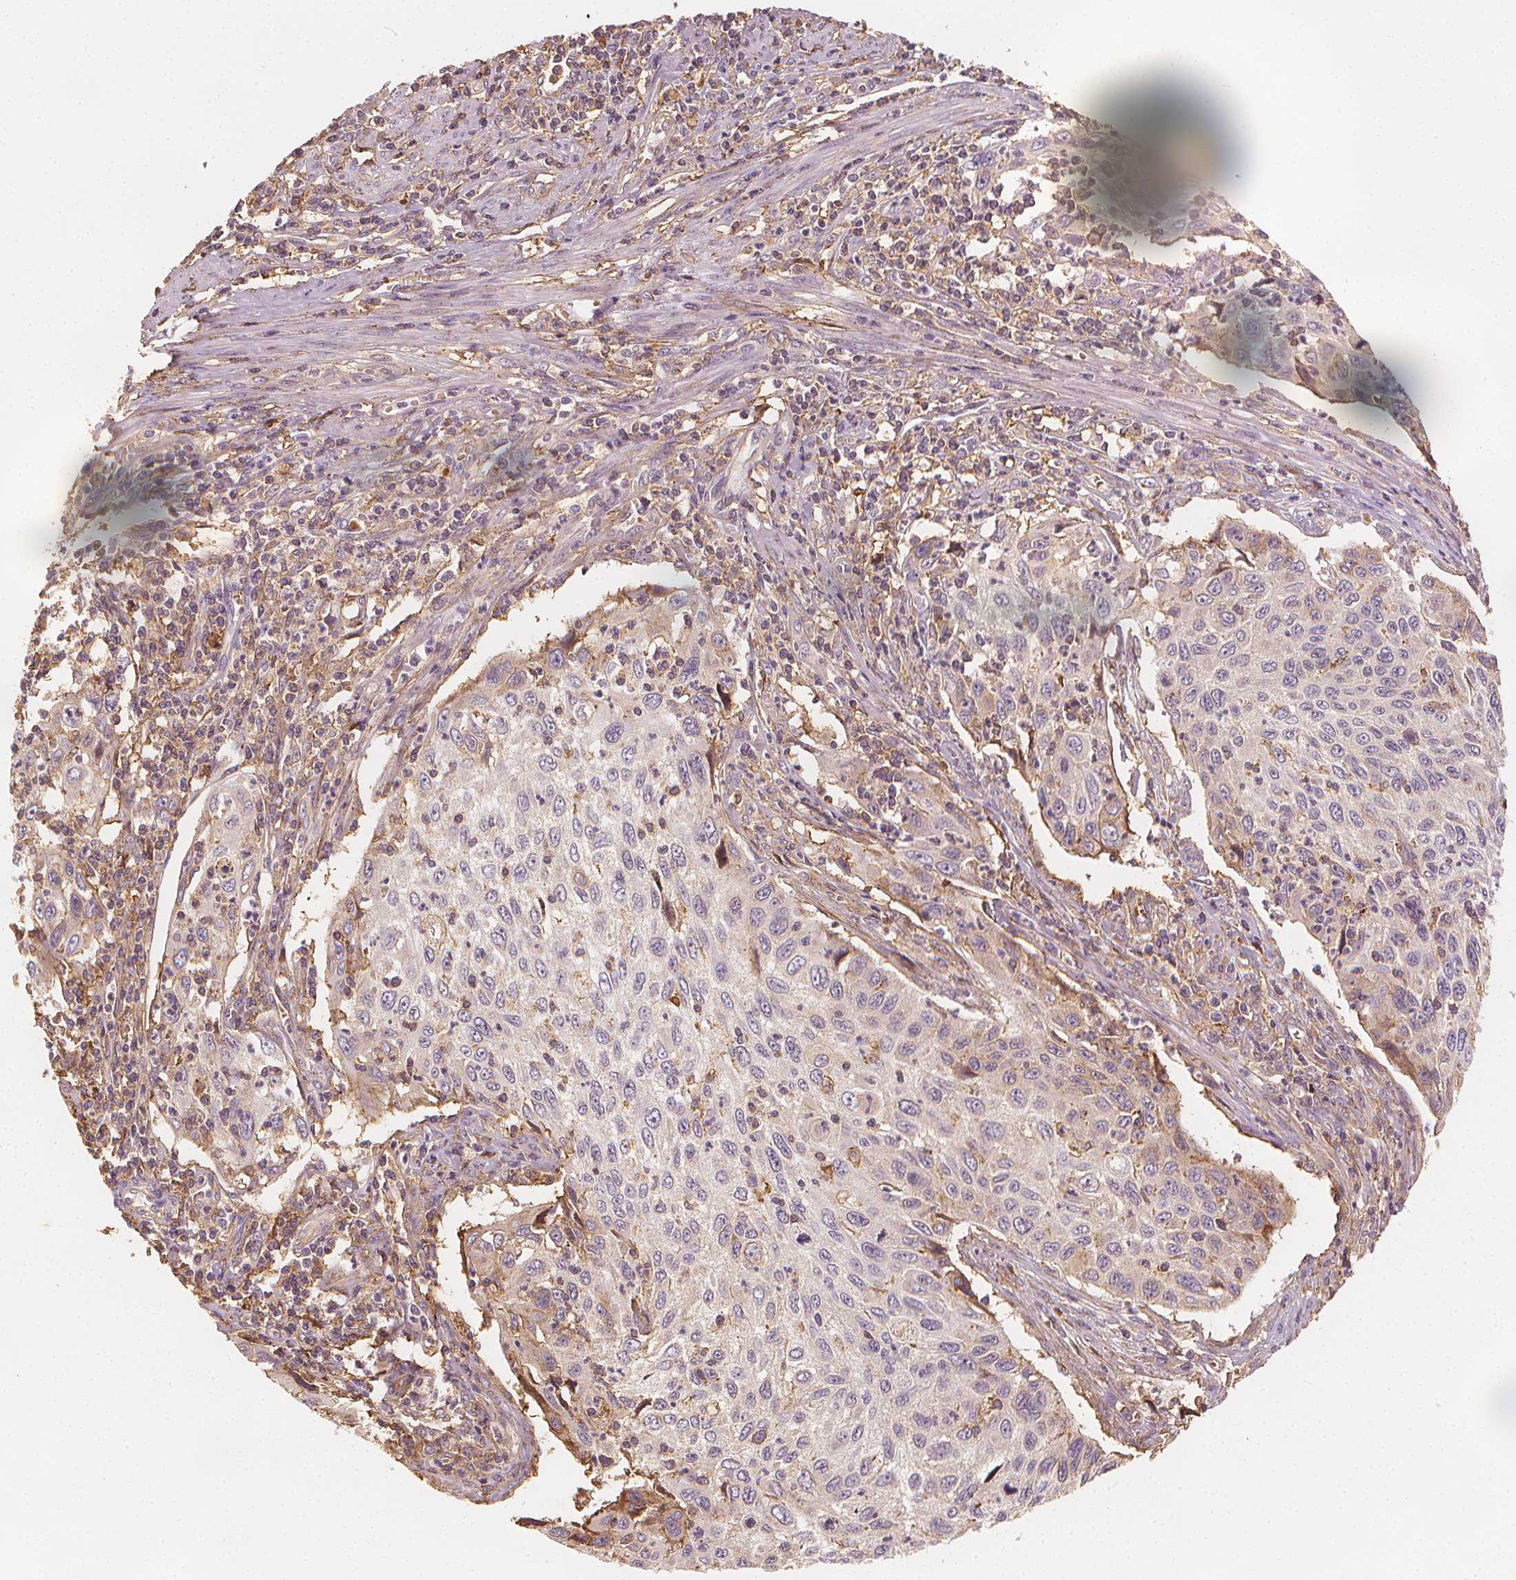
{"staining": {"intensity": "negative", "quantity": "none", "location": "none"}, "tissue": "cervical cancer", "cell_type": "Tumor cells", "image_type": "cancer", "snomed": [{"axis": "morphology", "description": "Squamous cell carcinoma, NOS"}, {"axis": "topography", "description": "Cervix"}], "caption": "This is an immunohistochemistry photomicrograph of human cervical cancer. There is no positivity in tumor cells.", "gene": "ARHGAP26", "patient": {"sex": "female", "age": 70}}